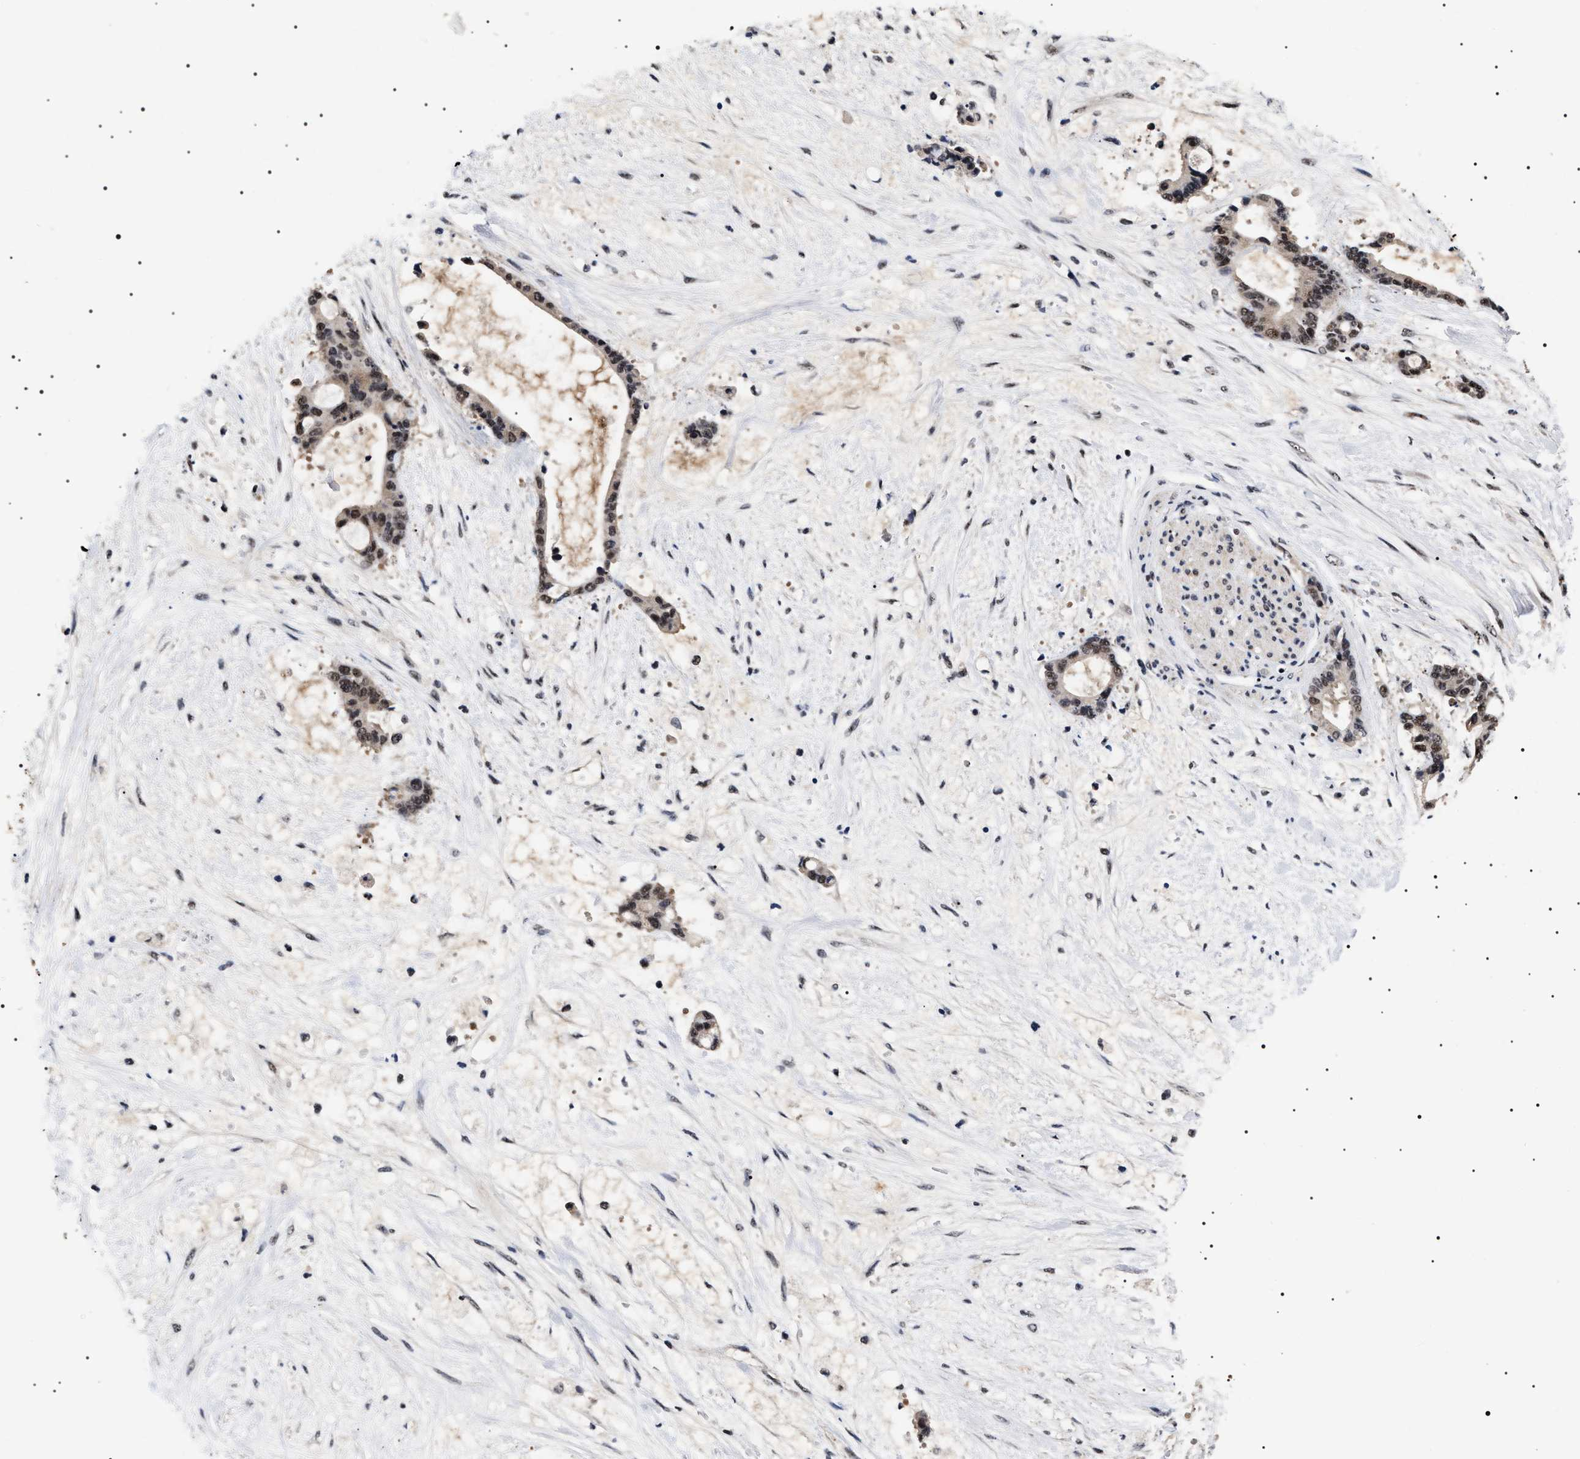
{"staining": {"intensity": "moderate", "quantity": ">75%", "location": "nuclear"}, "tissue": "liver cancer", "cell_type": "Tumor cells", "image_type": "cancer", "snomed": [{"axis": "morphology", "description": "Normal tissue, NOS"}, {"axis": "morphology", "description": "Cholangiocarcinoma"}, {"axis": "topography", "description": "Liver"}, {"axis": "topography", "description": "Peripheral nerve tissue"}], "caption": "Immunohistochemical staining of human cholangiocarcinoma (liver) exhibits medium levels of moderate nuclear protein expression in about >75% of tumor cells.", "gene": "CAAP1", "patient": {"sex": "female", "age": 73}}